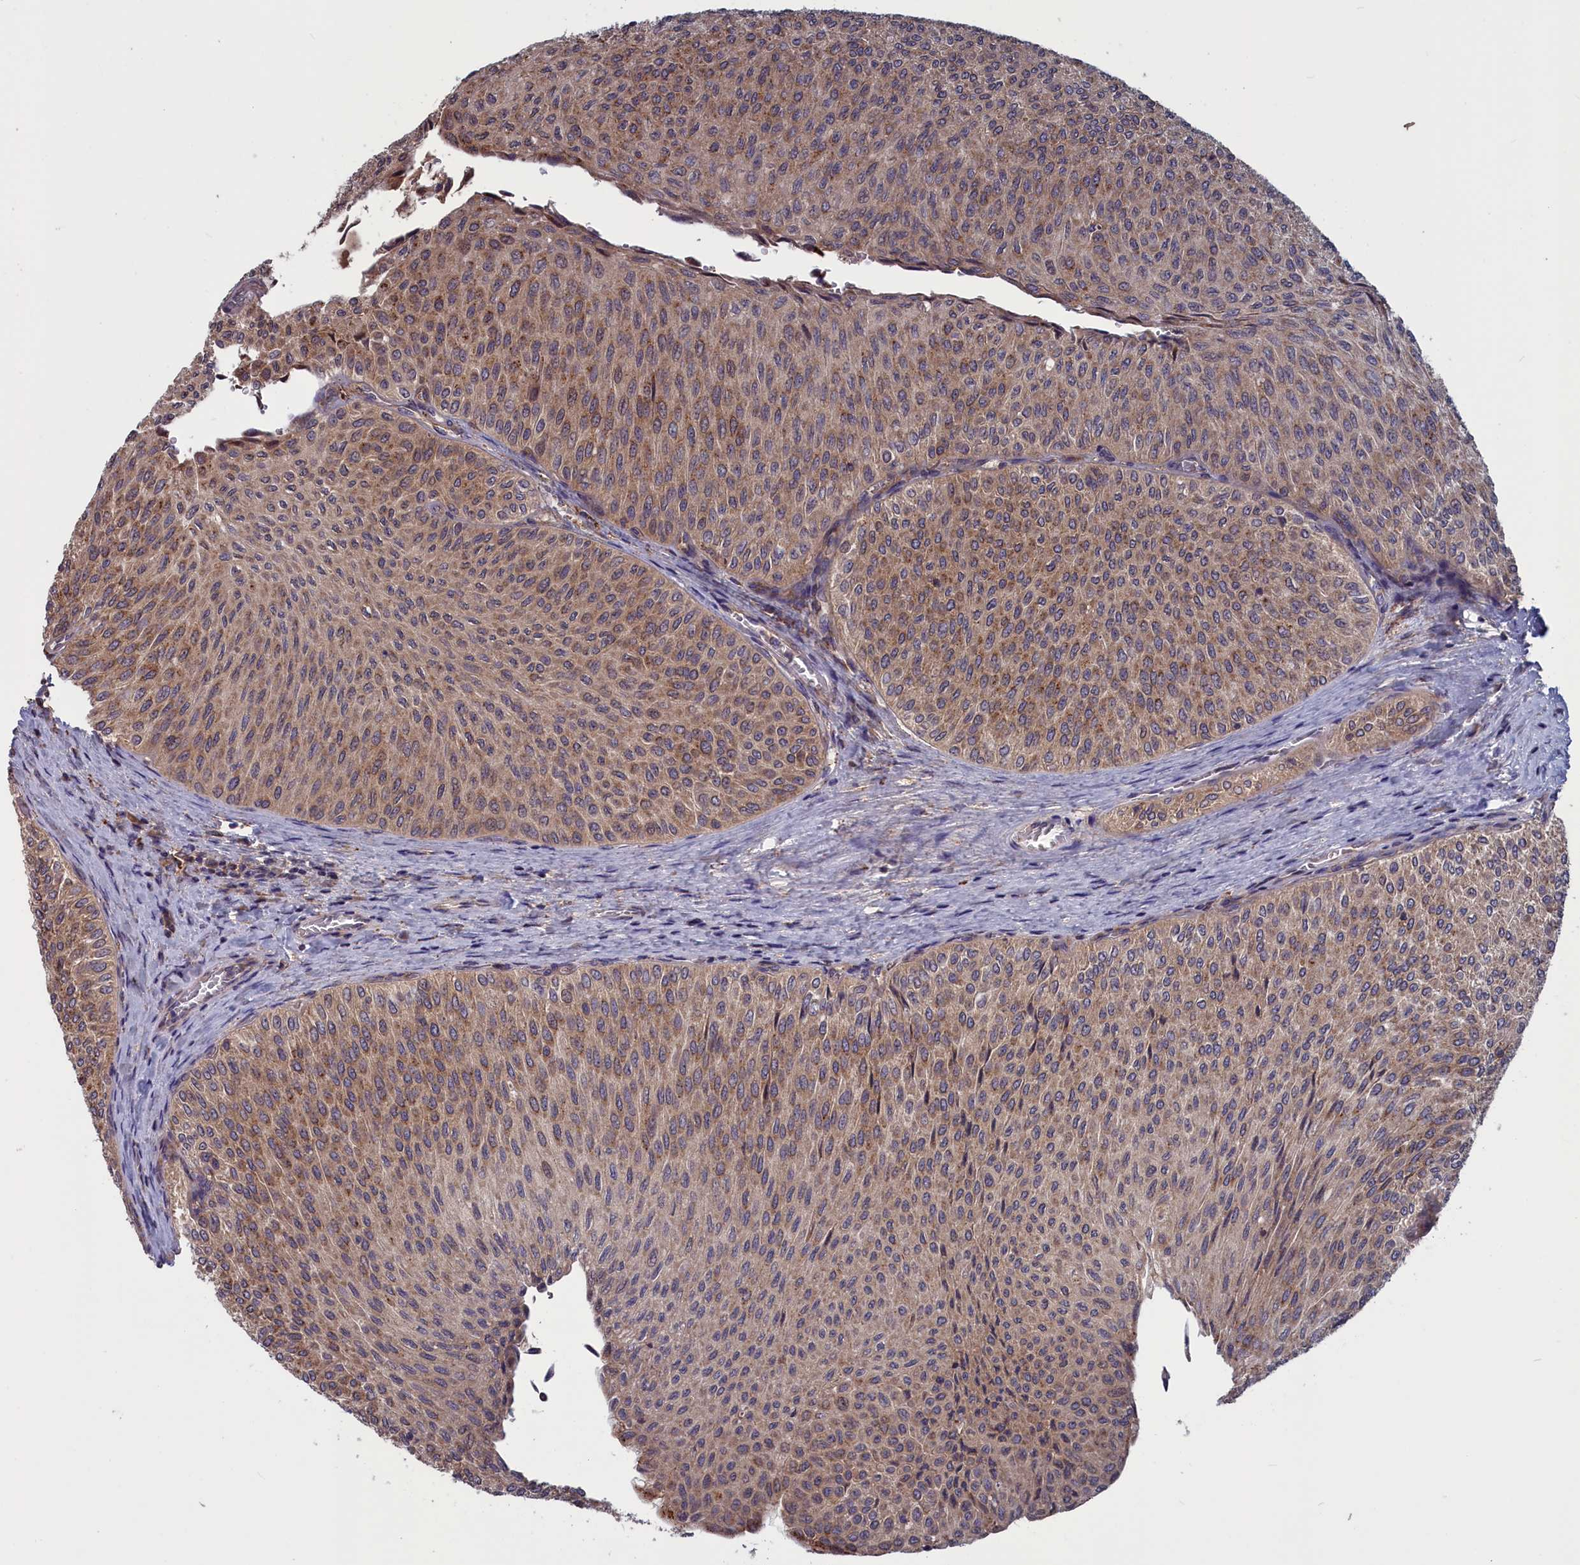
{"staining": {"intensity": "moderate", "quantity": "25%-75%", "location": "cytoplasmic/membranous"}, "tissue": "urothelial cancer", "cell_type": "Tumor cells", "image_type": "cancer", "snomed": [{"axis": "morphology", "description": "Urothelial carcinoma, Low grade"}, {"axis": "topography", "description": "Urinary bladder"}], "caption": "The histopathology image displays immunohistochemical staining of urothelial carcinoma (low-grade). There is moderate cytoplasmic/membranous expression is appreciated in approximately 25%-75% of tumor cells. Using DAB (brown) and hematoxylin (blue) stains, captured at high magnification using brightfield microscopy.", "gene": "CACTIN", "patient": {"sex": "male", "age": 78}}